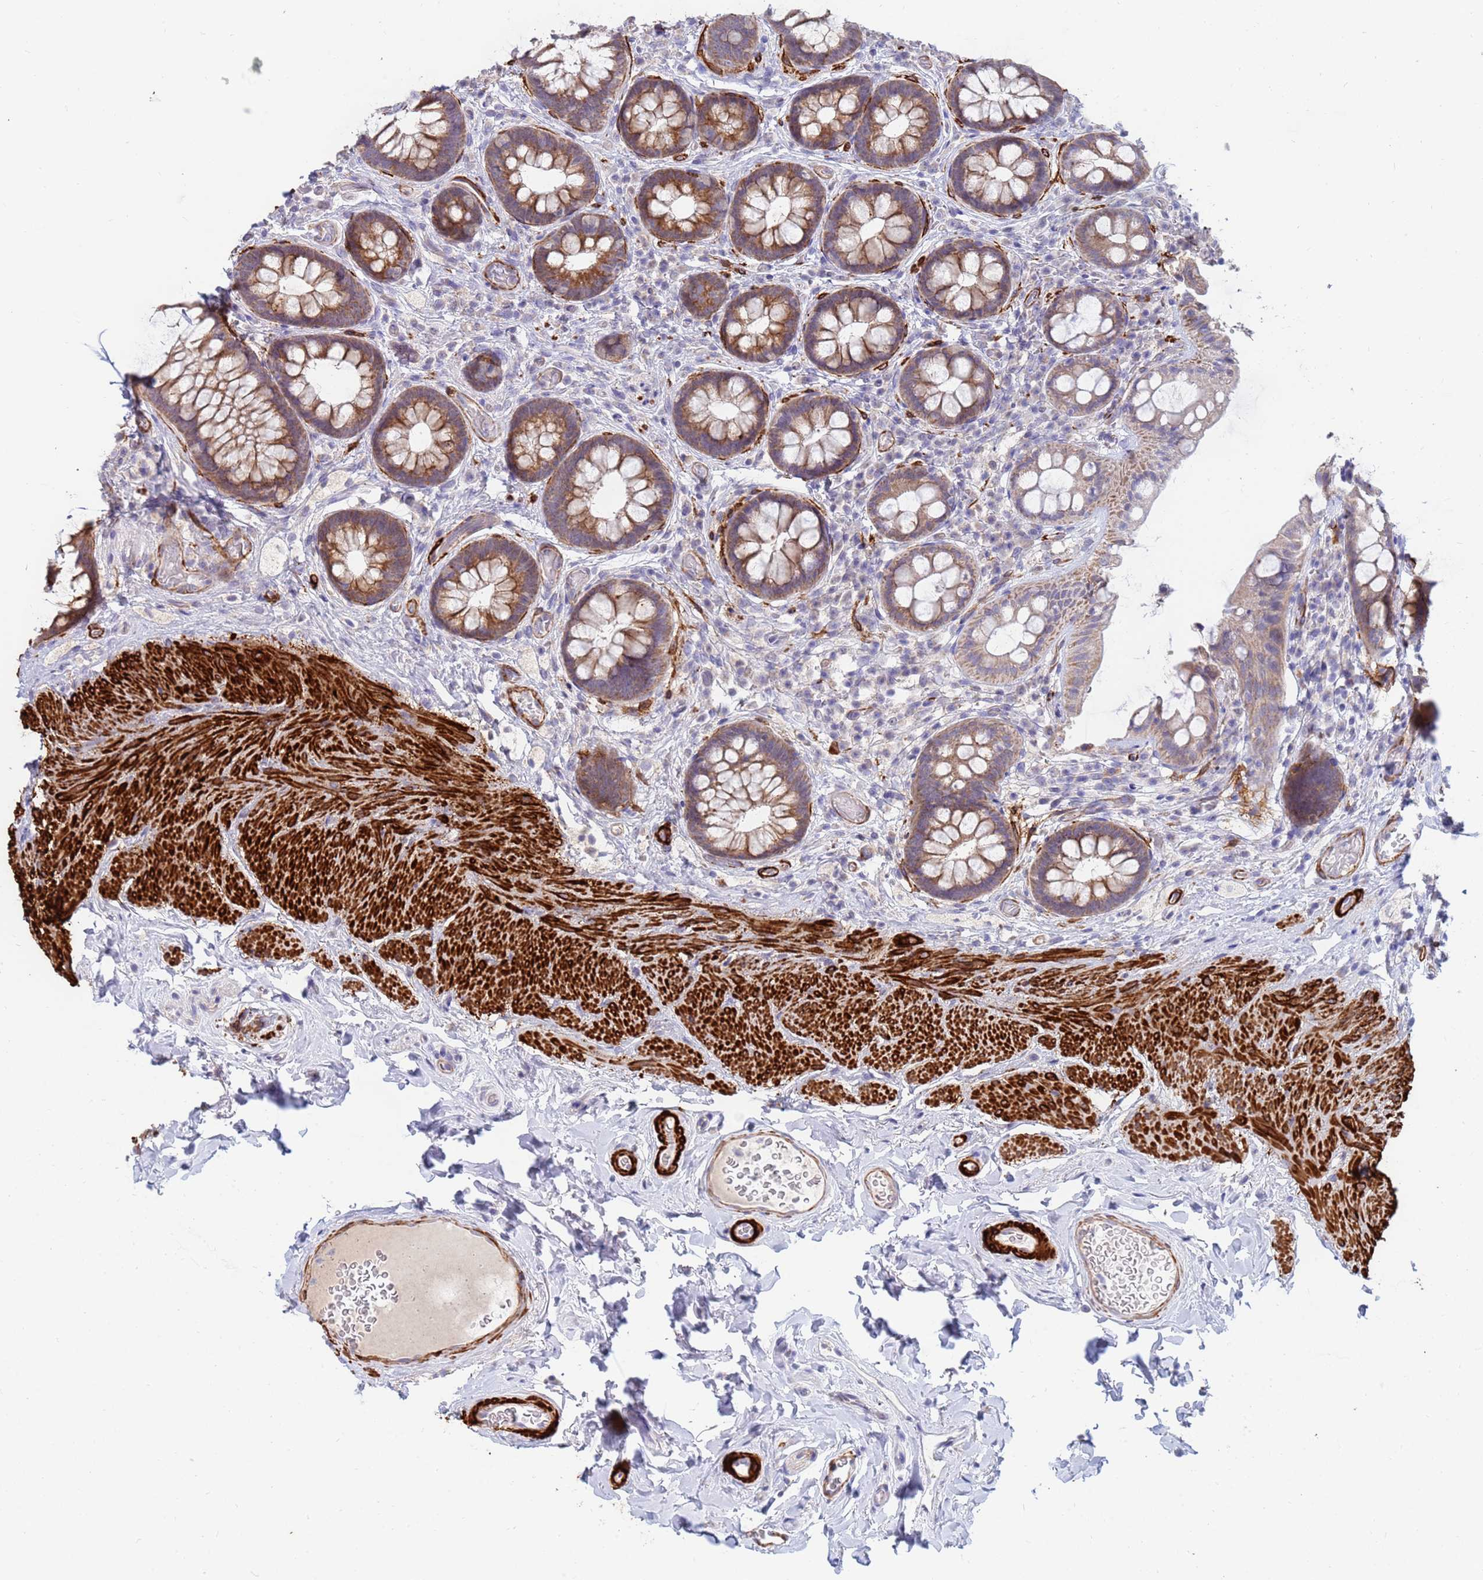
{"staining": {"intensity": "moderate", "quantity": ">75%", "location": "cytoplasmic/membranous"}, "tissue": "rectum", "cell_type": "Glandular cells", "image_type": "normal", "snomed": [{"axis": "morphology", "description": "Normal tissue, NOS"}, {"axis": "topography", "description": "Rectum"}, {"axis": "topography", "description": "Peripheral nerve tissue"}], "caption": "Unremarkable rectum reveals moderate cytoplasmic/membranous staining in approximately >75% of glandular cells.", "gene": "SDR39U1", "patient": {"sex": "female", "age": 69}}